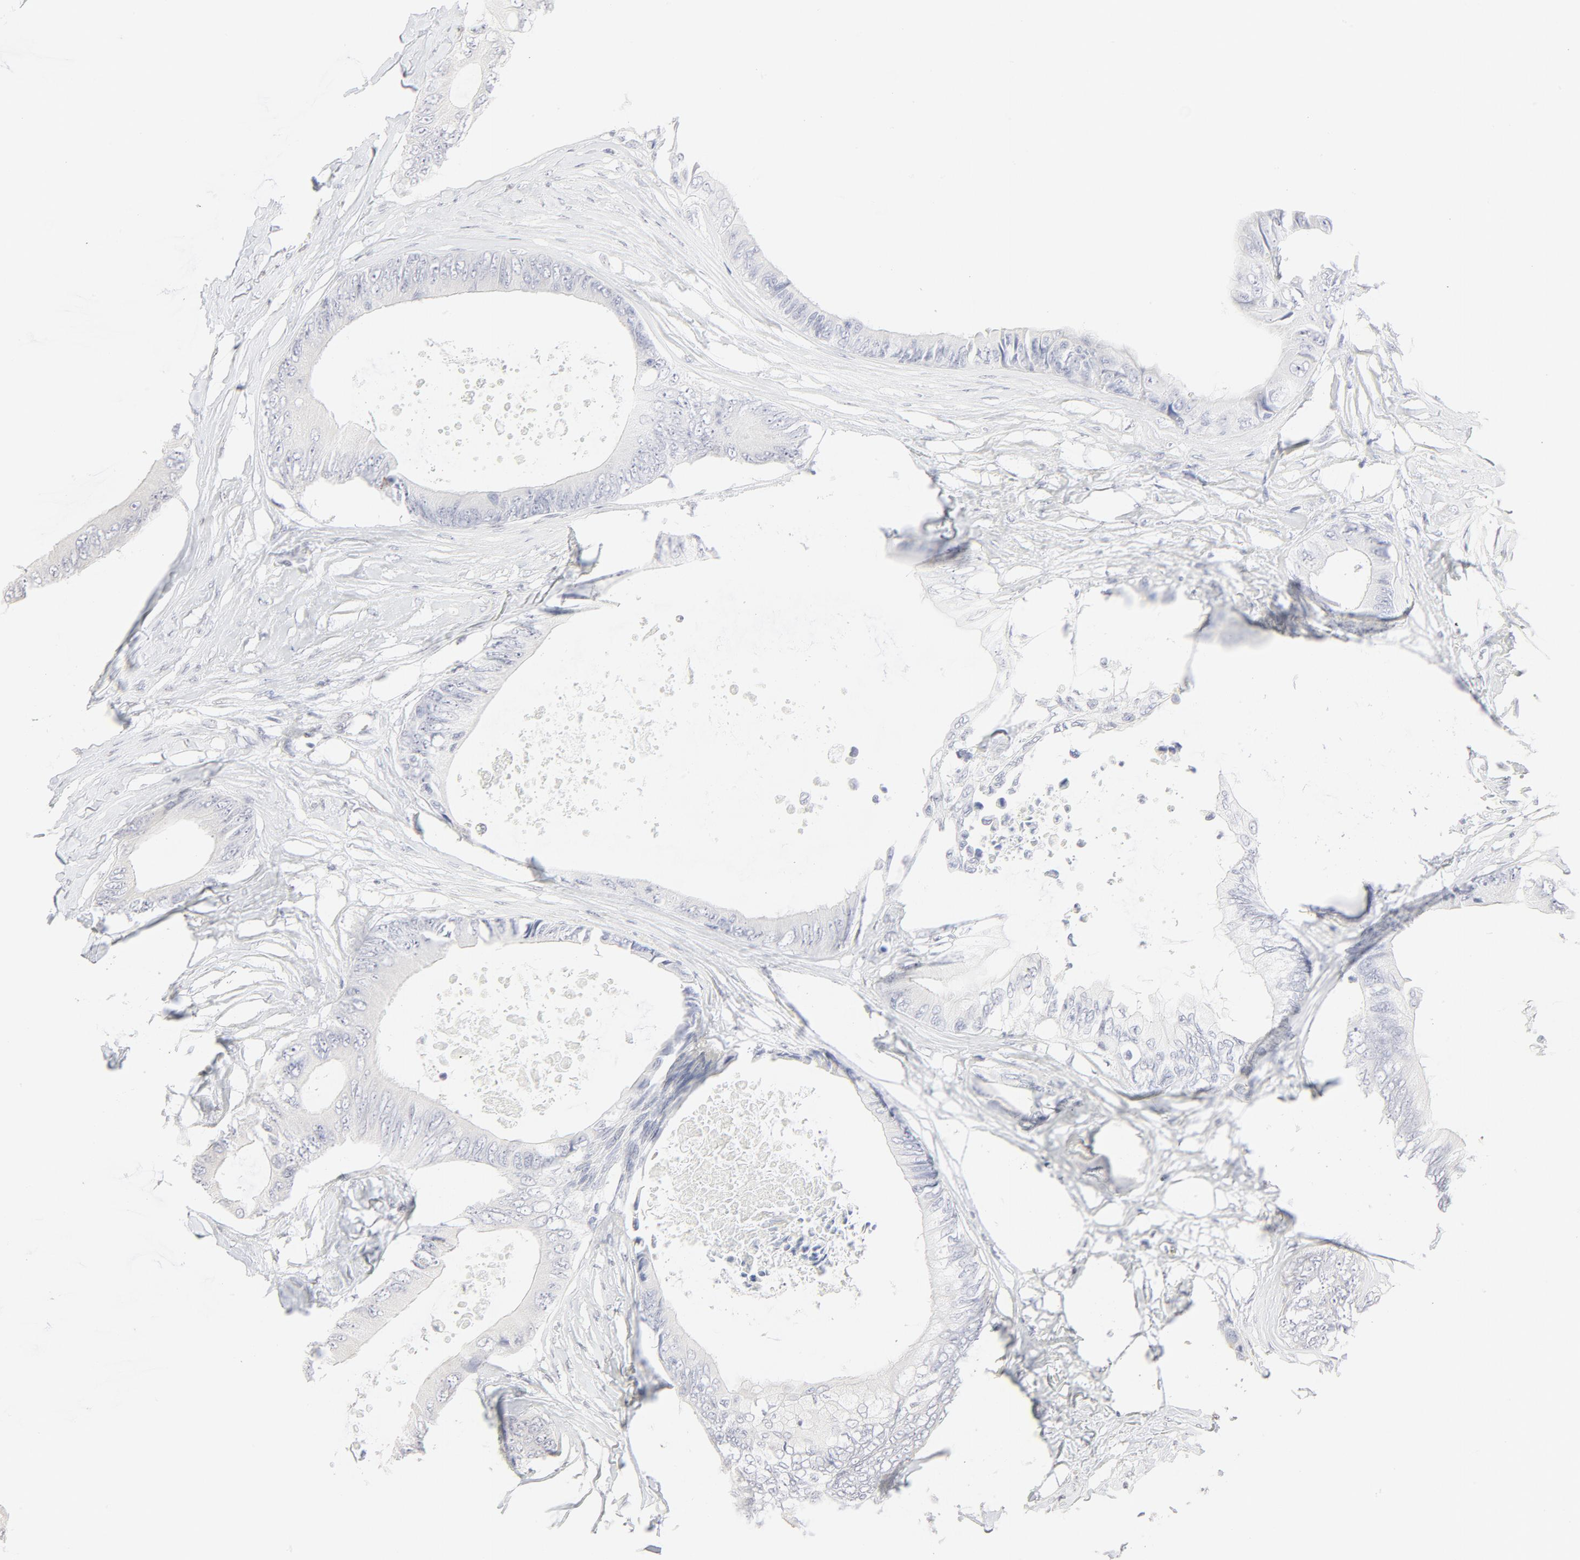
{"staining": {"intensity": "negative", "quantity": "none", "location": "none"}, "tissue": "colorectal cancer", "cell_type": "Tumor cells", "image_type": "cancer", "snomed": [{"axis": "morphology", "description": "Normal tissue, NOS"}, {"axis": "morphology", "description": "Adenocarcinoma, NOS"}, {"axis": "topography", "description": "Rectum"}, {"axis": "topography", "description": "Peripheral nerve tissue"}], "caption": "There is no significant positivity in tumor cells of adenocarcinoma (colorectal).", "gene": "NFIL3", "patient": {"sex": "female", "age": 77}}